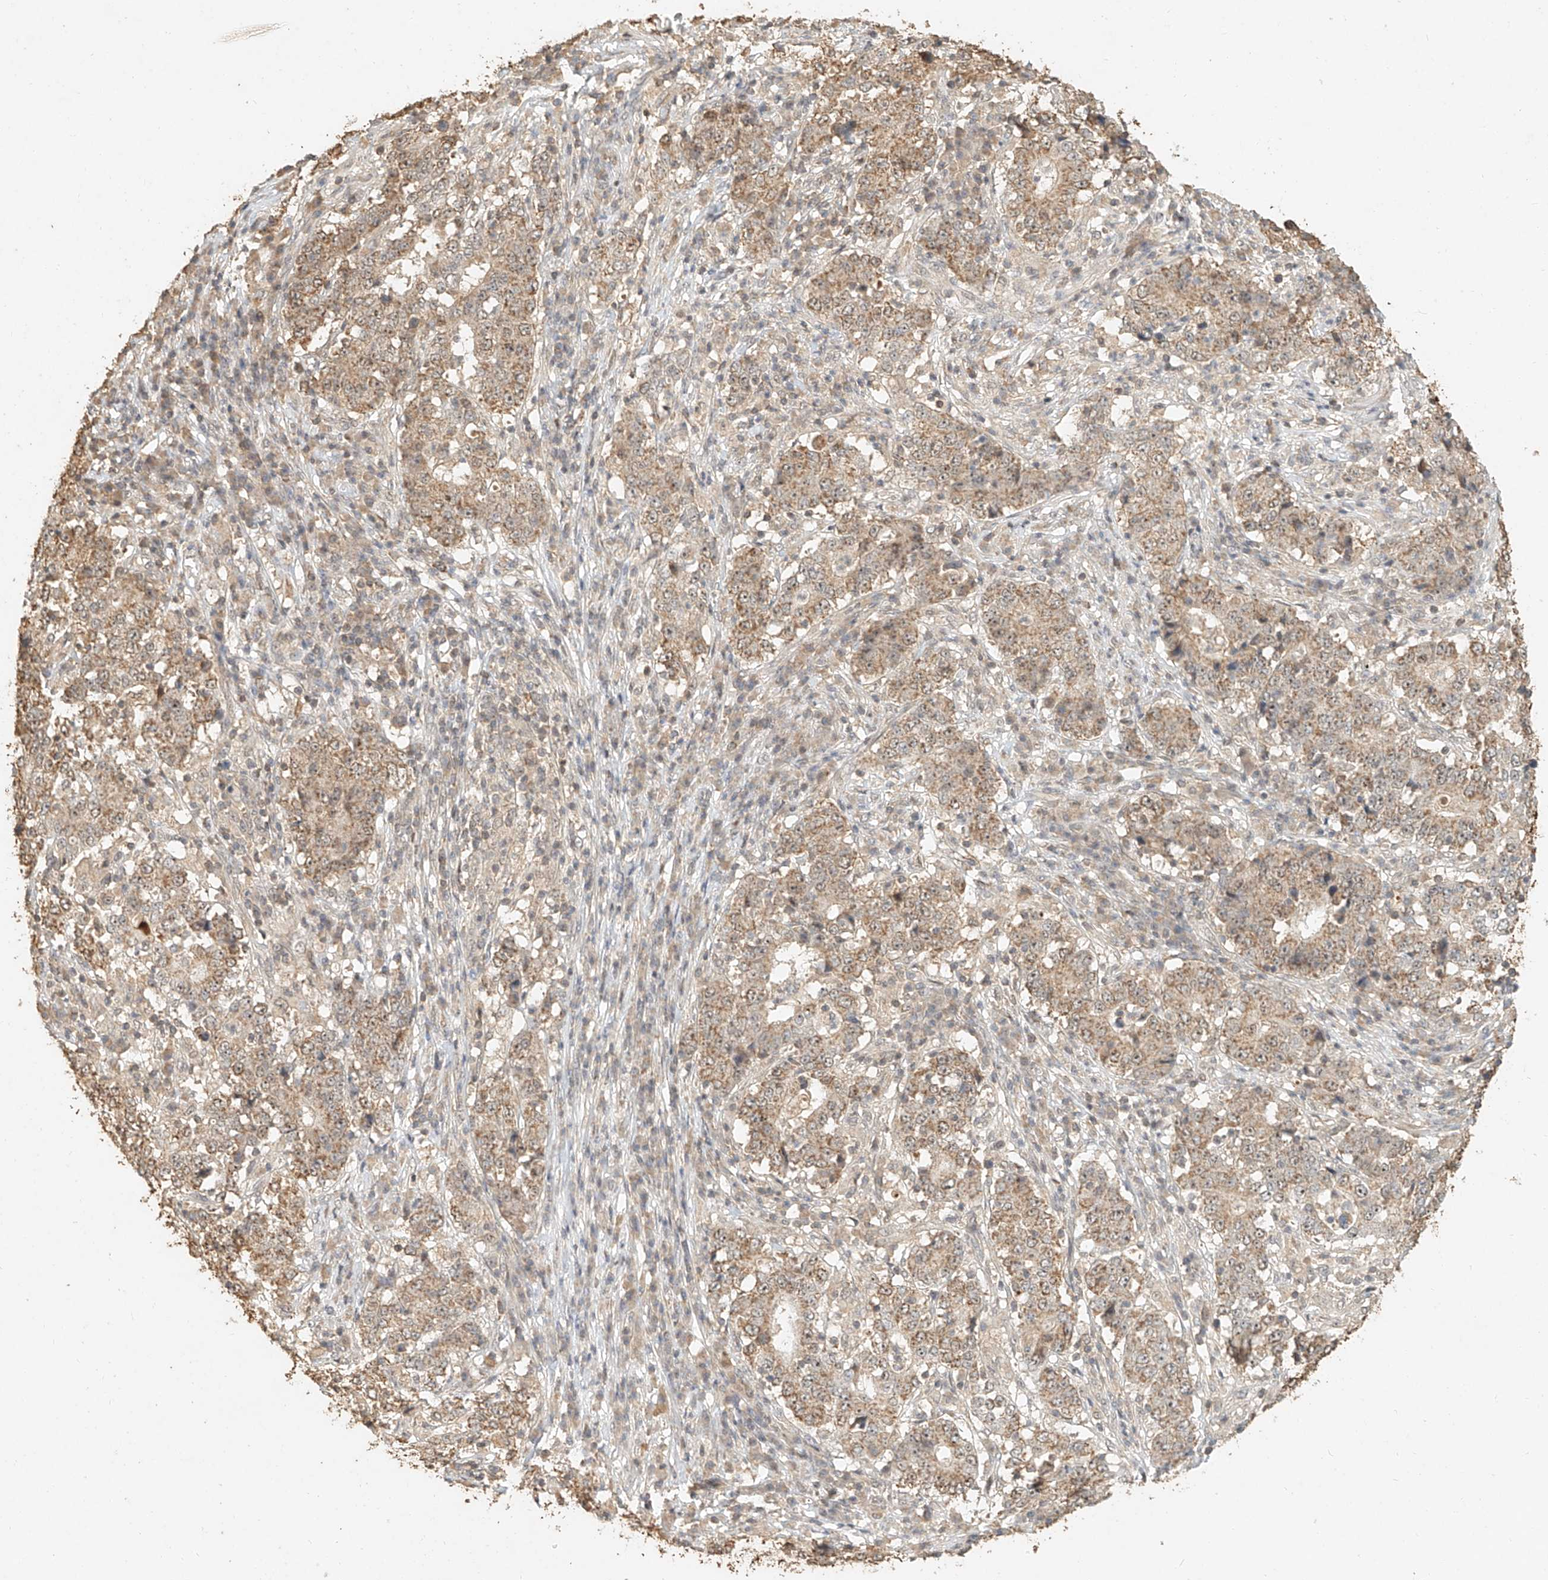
{"staining": {"intensity": "weak", "quantity": ">75%", "location": "cytoplasmic/membranous,nuclear"}, "tissue": "stomach cancer", "cell_type": "Tumor cells", "image_type": "cancer", "snomed": [{"axis": "morphology", "description": "Adenocarcinoma, NOS"}, {"axis": "topography", "description": "Stomach"}], "caption": "IHC histopathology image of human stomach cancer (adenocarcinoma) stained for a protein (brown), which reveals low levels of weak cytoplasmic/membranous and nuclear positivity in about >75% of tumor cells.", "gene": "CXorf58", "patient": {"sex": "male", "age": 59}}